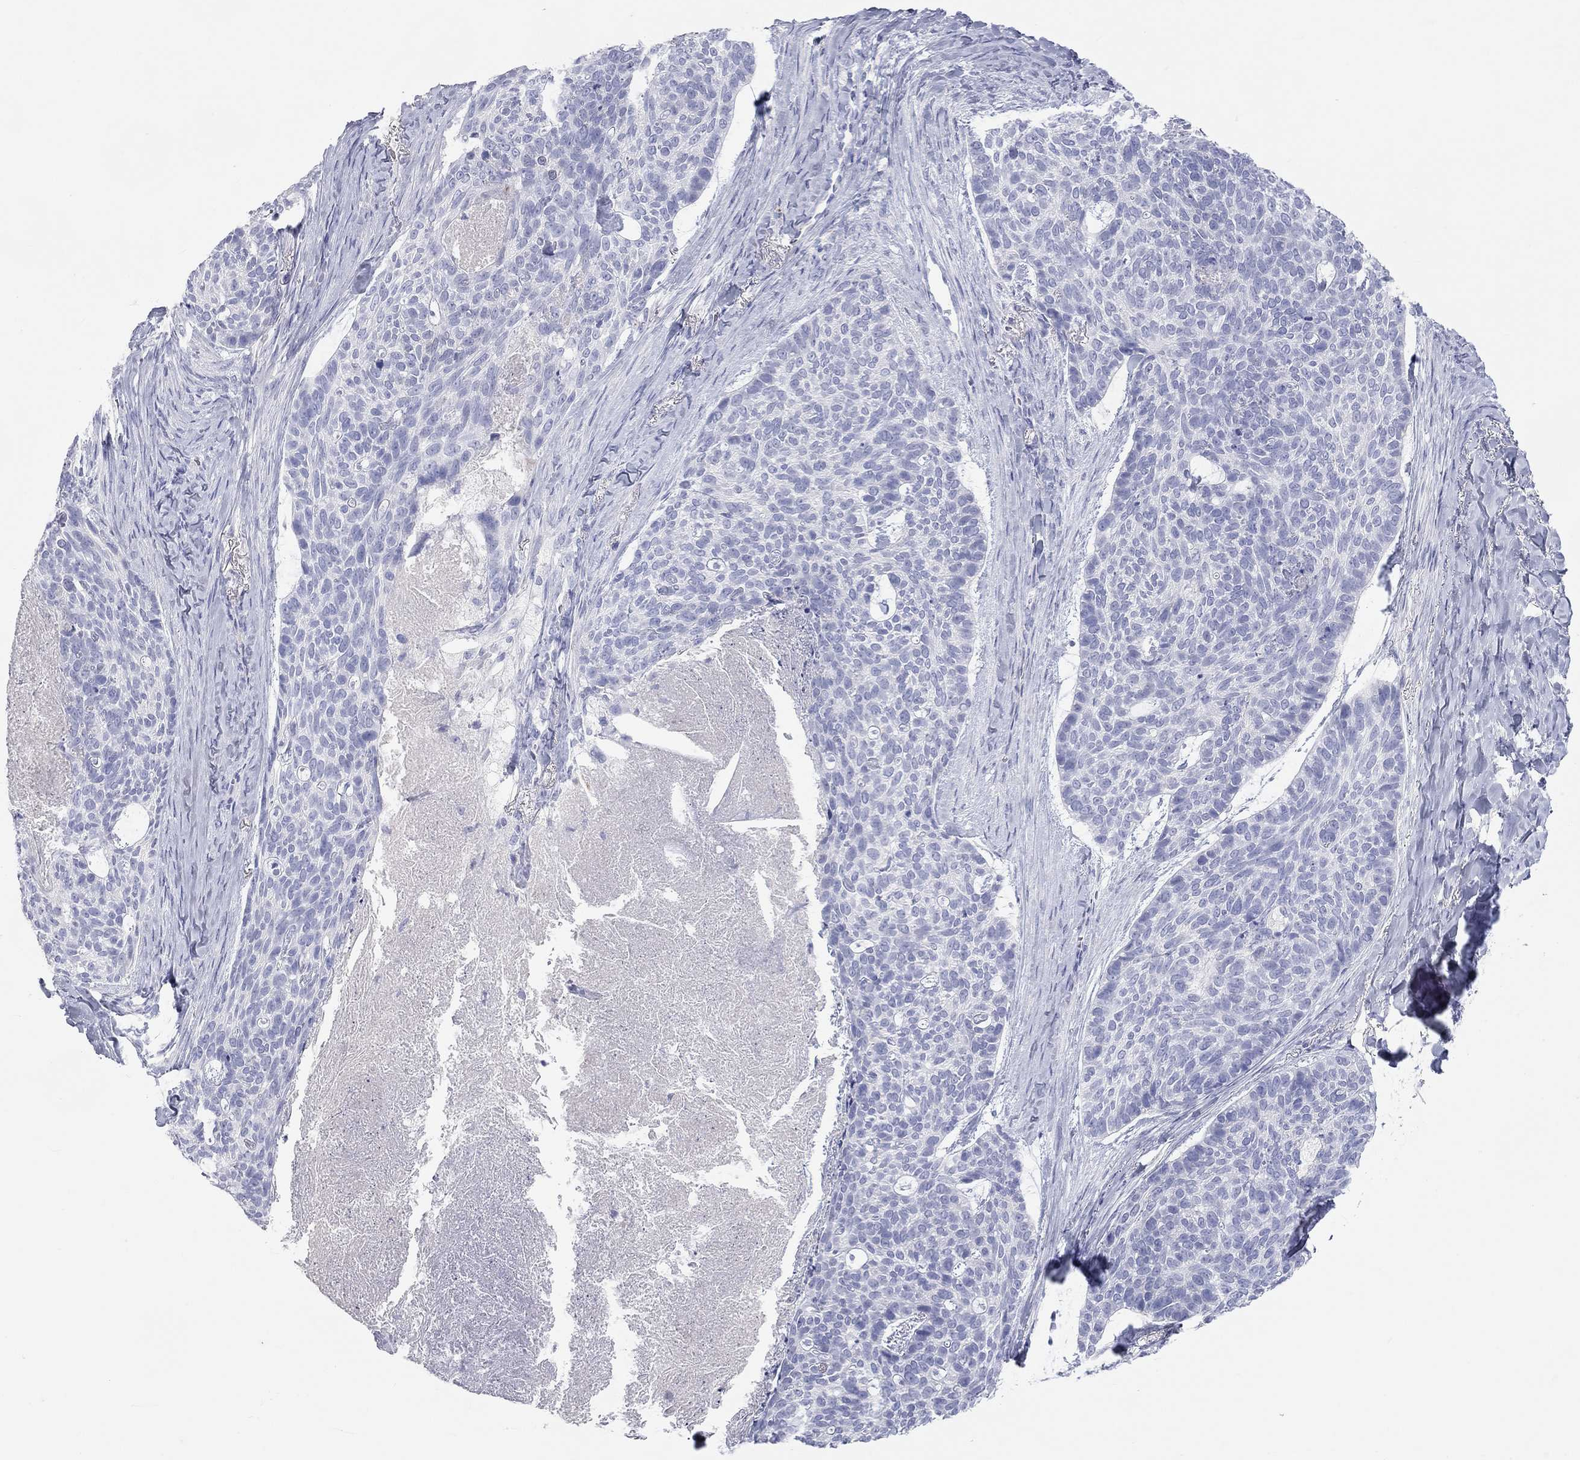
{"staining": {"intensity": "negative", "quantity": "none", "location": "none"}, "tissue": "skin cancer", "cell_type": "Tumor cells", "image_type": "cancer", "snomed": [{"axis": "morphology", "description": "Basal cell carcinoma"}, {"axis": "topography", "description": "Skin"}], "caption": "The immunohistochemistry histopathology image has no significant positivity in tumor cells of basal cell carcinoma (skin) tissue.", "gene": "PCDHGC5", "patient": {"sex": "female", "age": 69}}